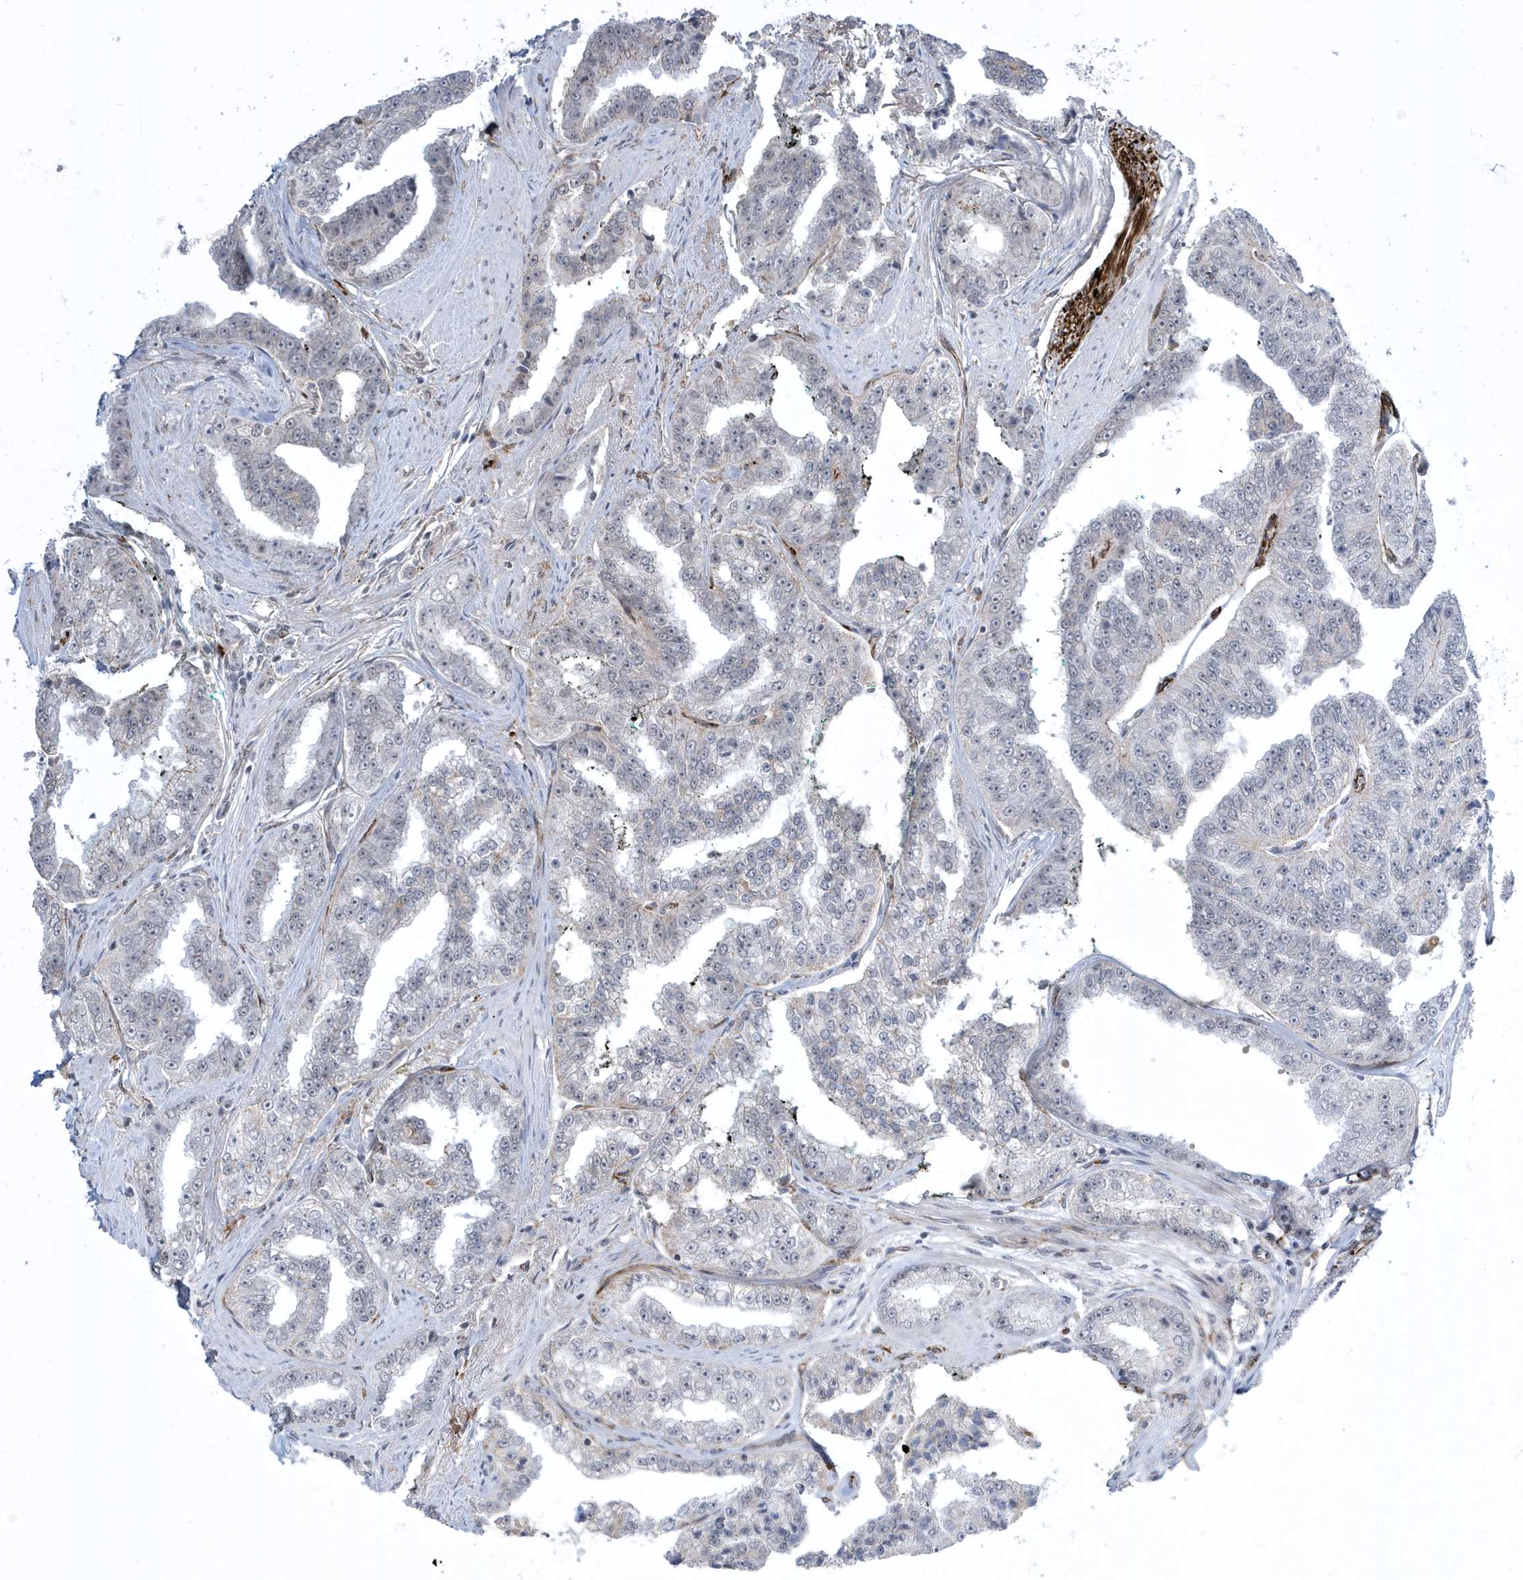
{"staining": {"intensity": "negative", "quantity": "none", "location": "none"}, "tissue": "prostate cancer", "cell_type": "Tumor cells", "image_type": "cancer", "snomed": [{"axis": "morphology", "description": "Adenocarcinoma, High grade"}, {"axis": "topography", "description": "Prostate"}], "caption": "The micrograph exhibits no significant positivity in tumor cells of prostate high-grade adenocarcinoma.", "gene": "ADAMTSL3", "patient": {"sex": "male", "age": 71}}